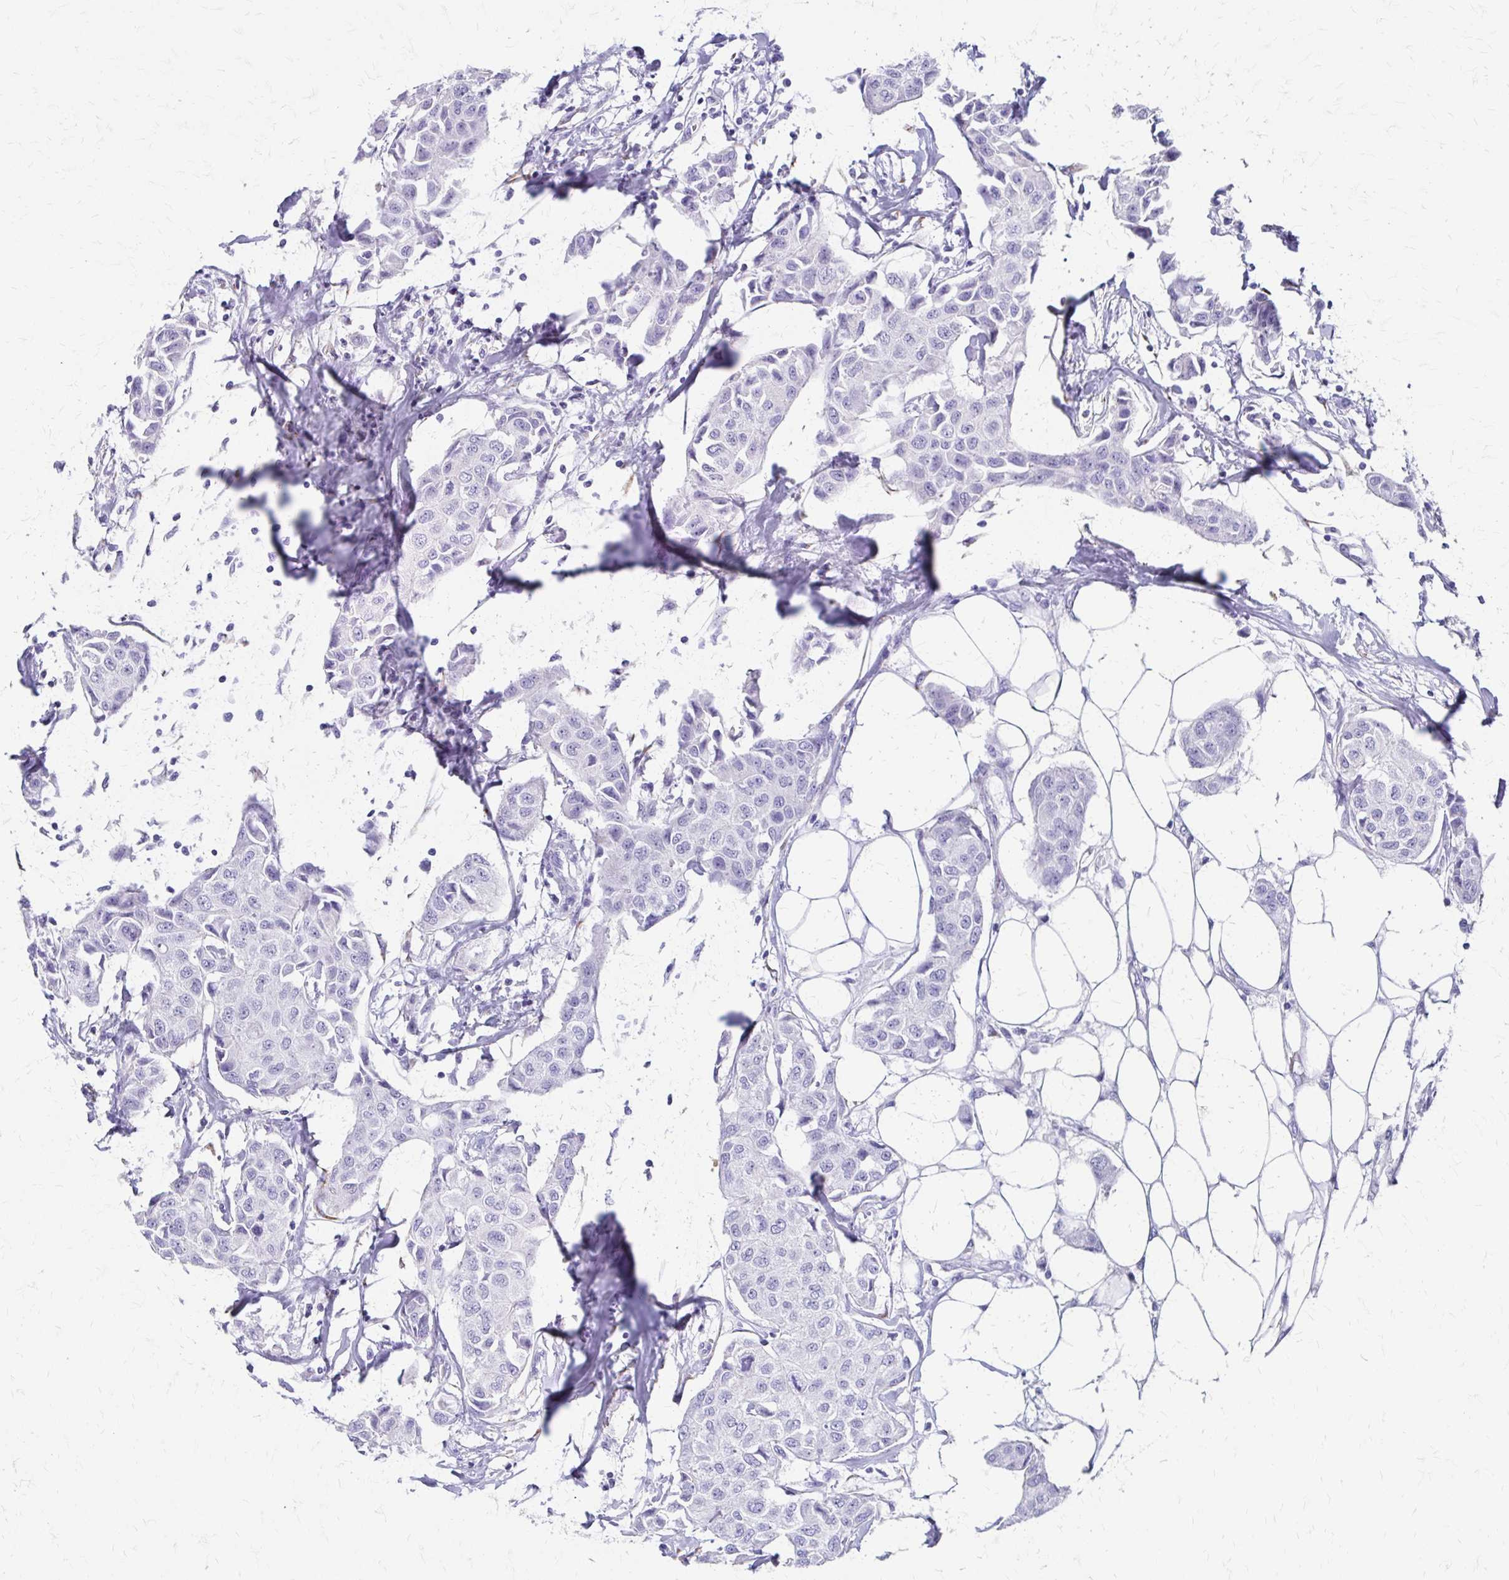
{"staining": {"intensity": "negative", "quantity": "none", "location": "none"}, "tissue": "breast cancer", "cell_type": "Tumor cells", "image_type": "cancer", "snomed": [{"axis": "morphology", "description": "Duct carcinoma"}, {"axis": "topography", "description": "Breast"}, {"axis": "topography", "description": "Lymph node"}], "caption": "This is an IHC histopathology image of breast cancer (infiltrating ductal carcinoma). There is no positivity in tumor cells.", "gene": "ZSCAN5B", "patient": {"sex": "female", "age": 80}}